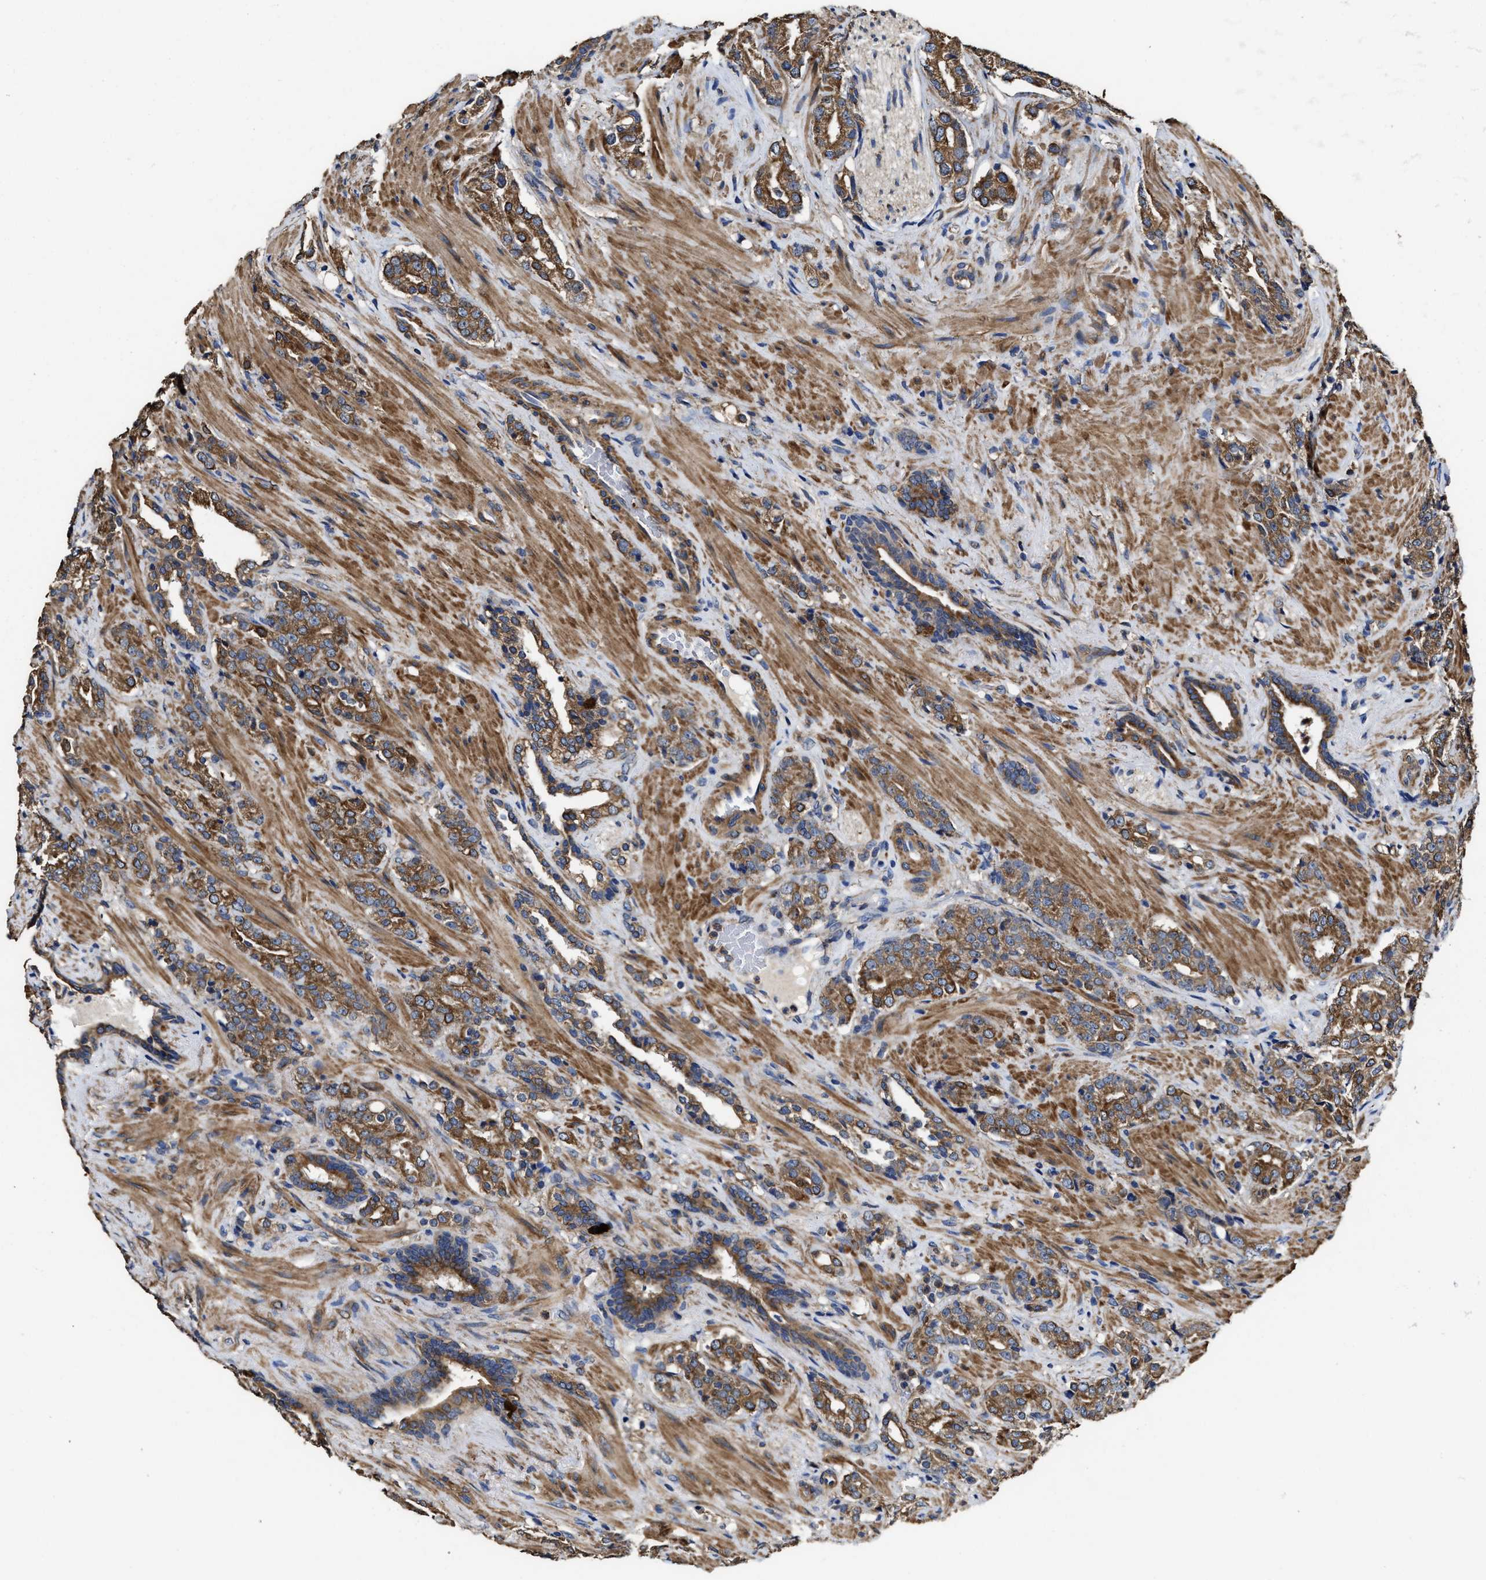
{"staining": {"intensity": "moderate", "quantity": ">75%", "location": "cytoplasmic/membranous"}, "tissue": "prostate cancer", "cell_type": "Tumor cells", "image_type": "cancer", "snomed": [{"axis": "morphology", "description": "Adenocarcinoma, High grade"}, {"axis": "topography", "description": "Prostate"}], "caption": "This photomicrograph reveals prostate high-grade adenocarcinoma stained with immunohistochemistry to label a protein in brown. The cytoplasmic/membranous of tumor cells show moderate positivity for the protein. Nuclei are counter-stained blue.", "gene": "SFXN4", "patient": {"sex": "male", "age": 71}}